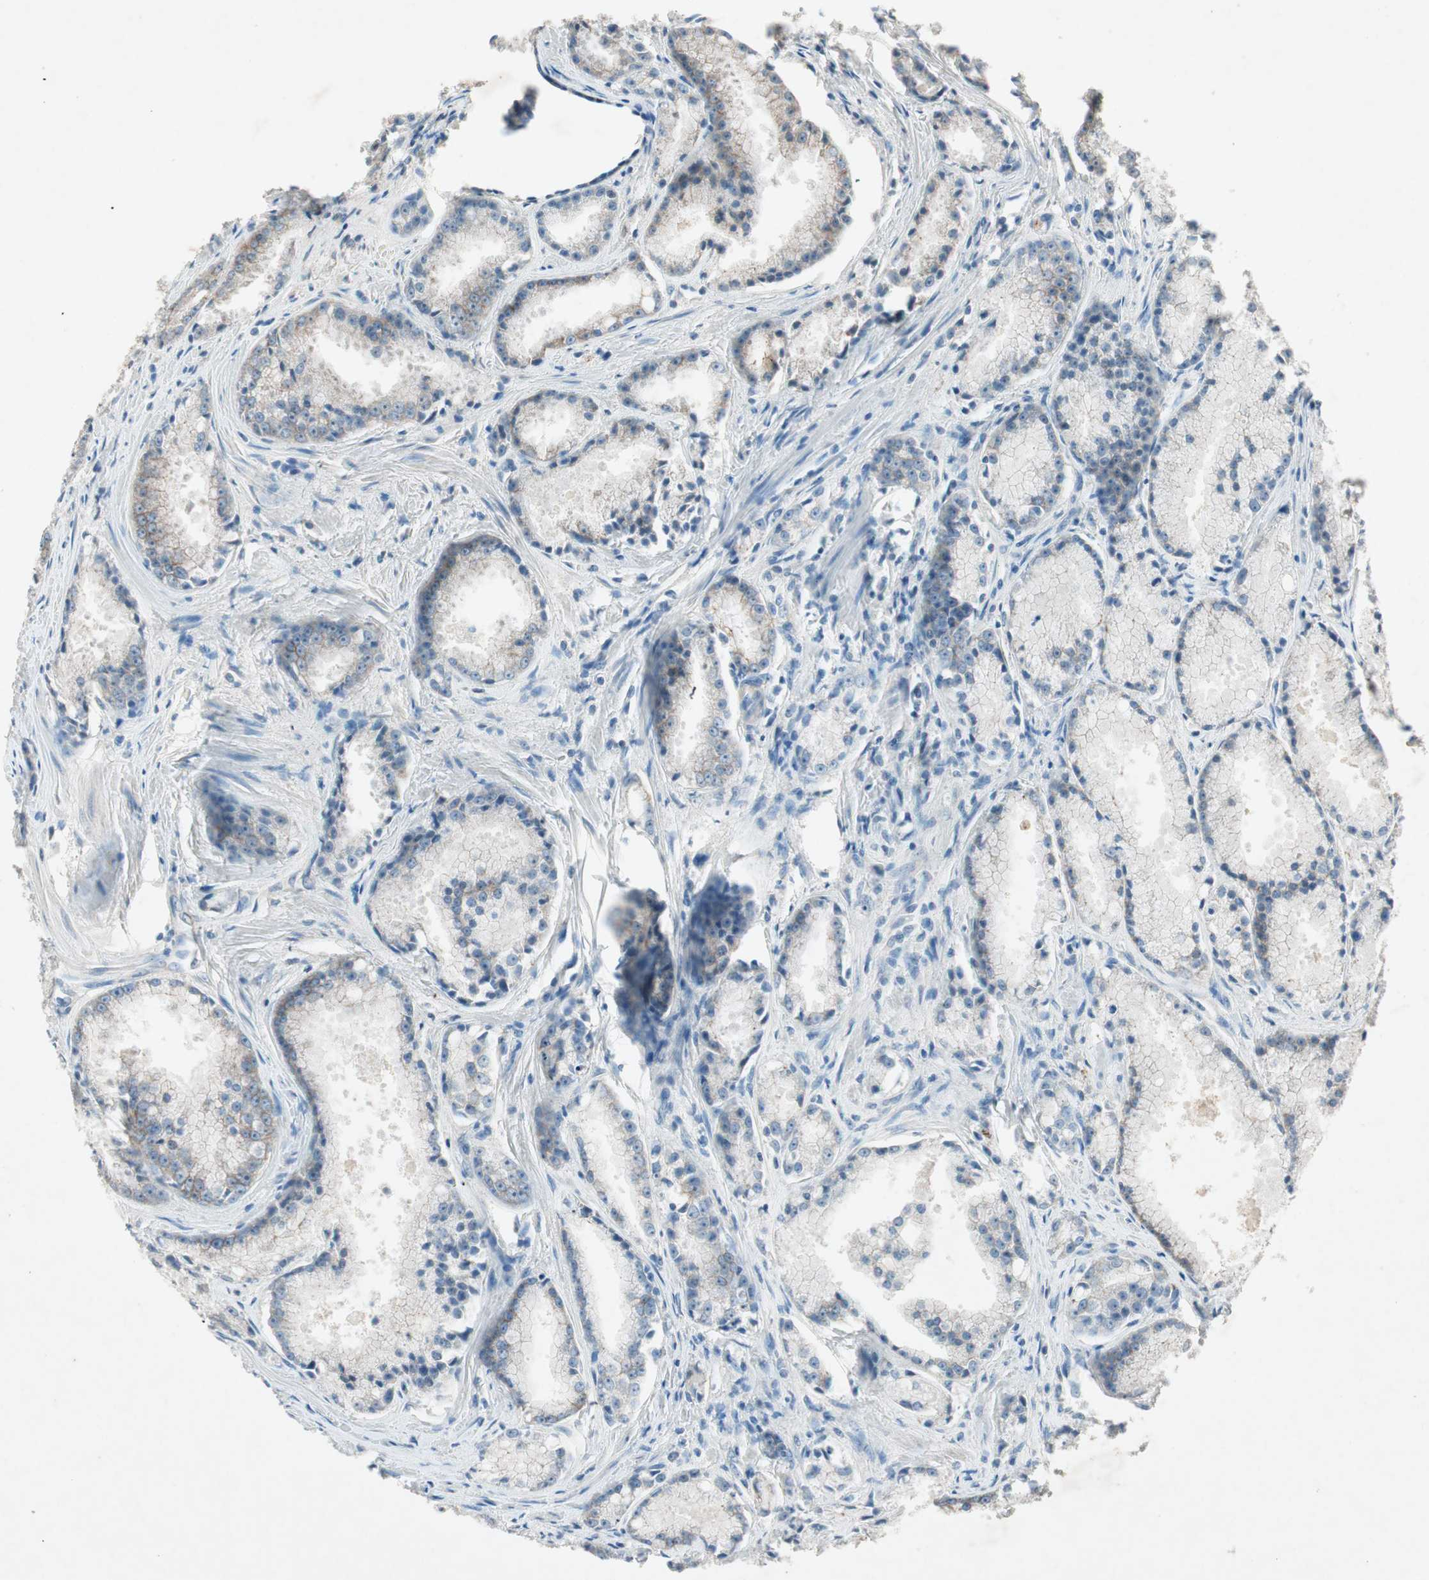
{"staining": {"intensity": "weak", "quantity": "<25%", "location": "cytoplasmic/membranous"}, "tissue": "prostate cancer", "cell_type": "Tumor cells", "image_type": "cancer", "snomed": [{"axis": "morphology", "description": "Adenocarcinoma, Low grade"}, {"axis": "topography", "description": "Prostate"}], "caption": "High power microscopy image of an IHC photomicrograph of prostate cancer (low-grade adenocarcinoma), revealing no significant positivity in tumor cells.", "gene": "NKAIN1", "patient": {"sex": "male", "age": 64}}